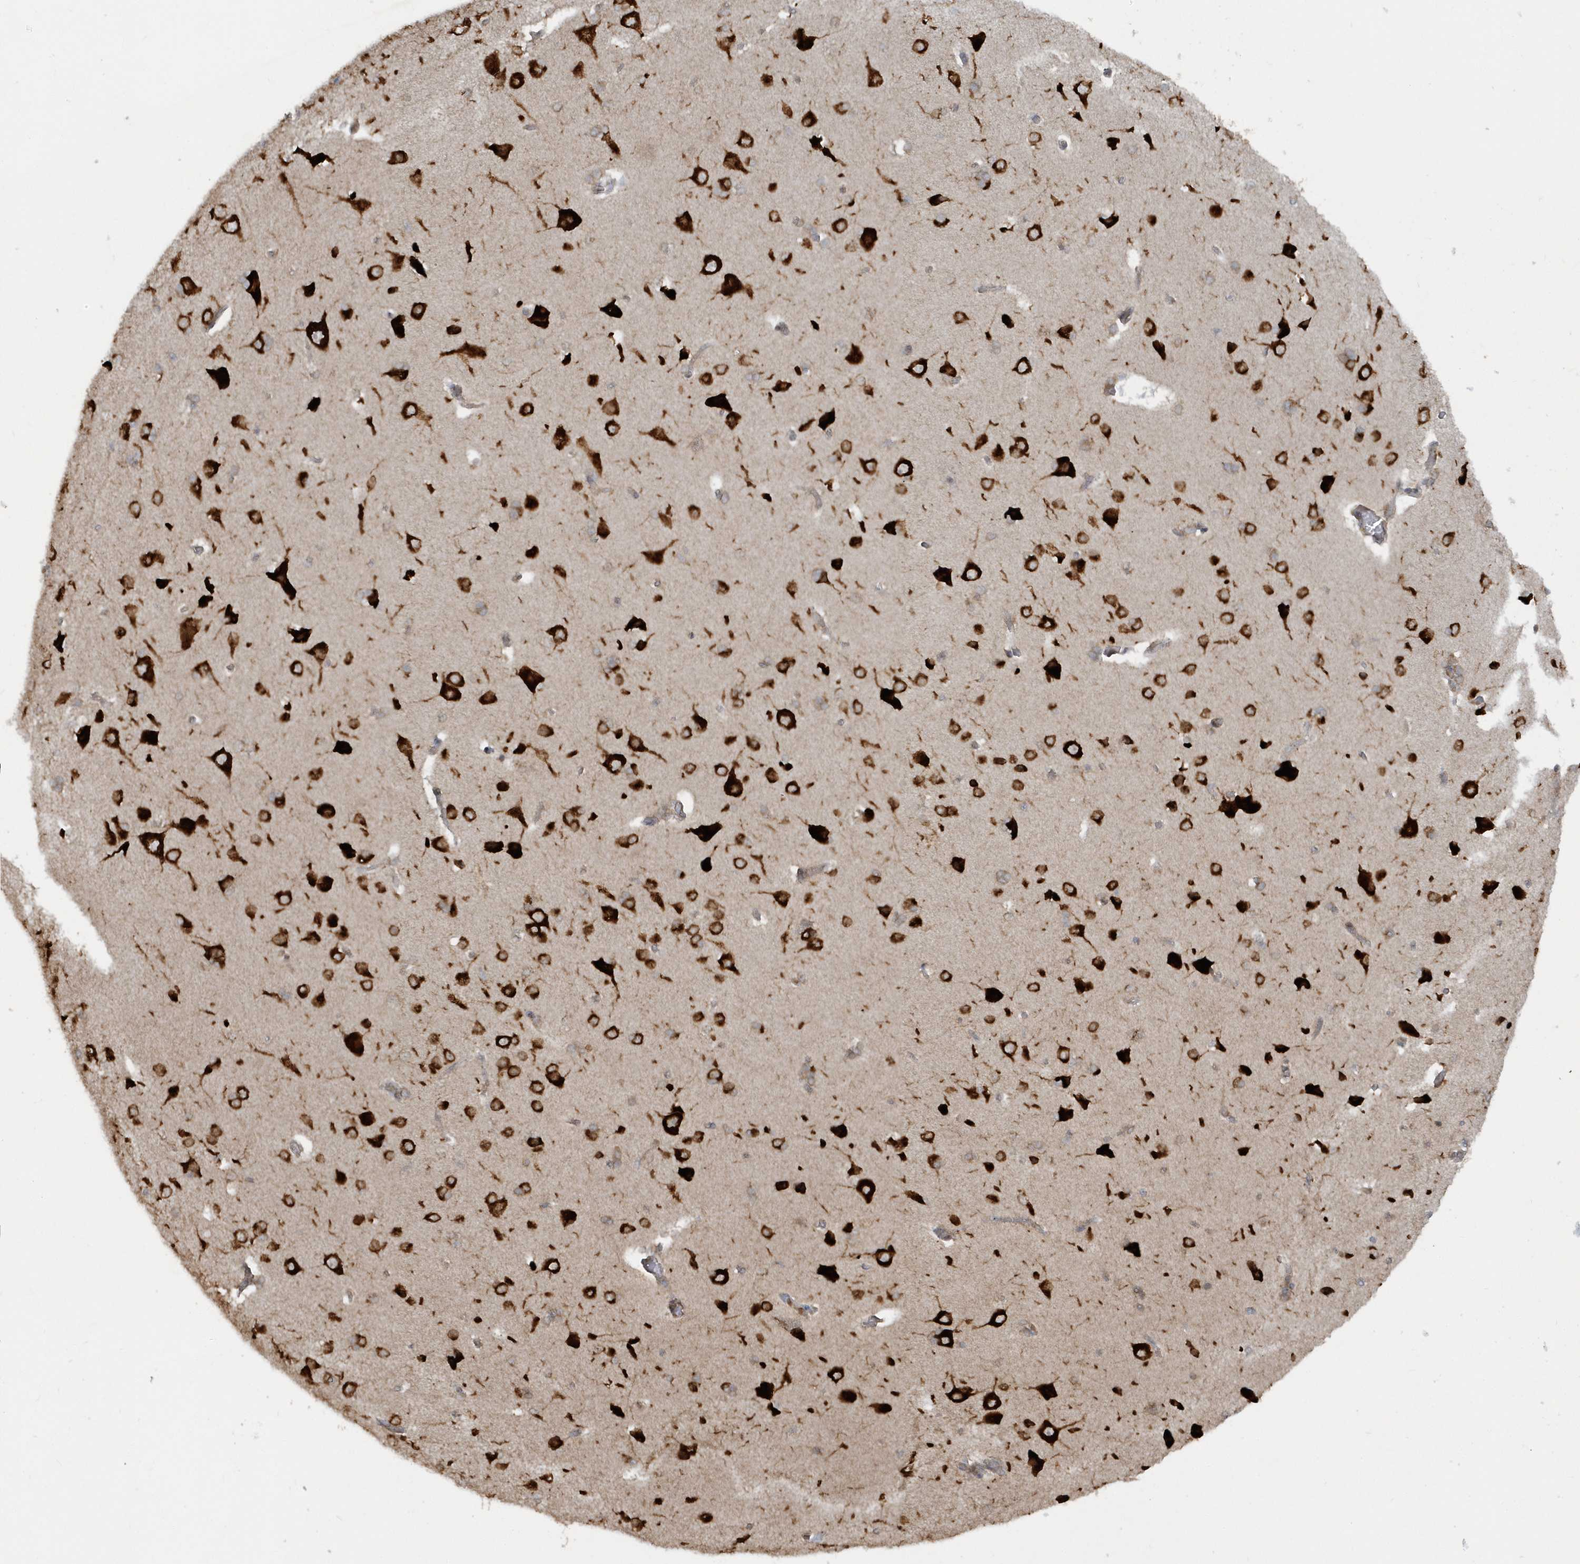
{"staining": {"intensity": "weak", "quantity": "25%-75%", "location": "cytoplasmic/membranous"}, "tissue": "cerebral cortex", "cell_type": "Endothelial cells", "image_type": "normal", "snomed": [{"axis": "morphology", "description": "Normal tissue, NOS"}, {"axis": "topography", "description": "Cerebral cortex"}], "caption": "An image of human cerebral cortex stained for a protein shows weak cytoplasmic/membranous brown staining in endothelial cells. Nuclei are stained in blue.", "gene": "STIM2", "patient": {"sex": "male", "age": 62}}